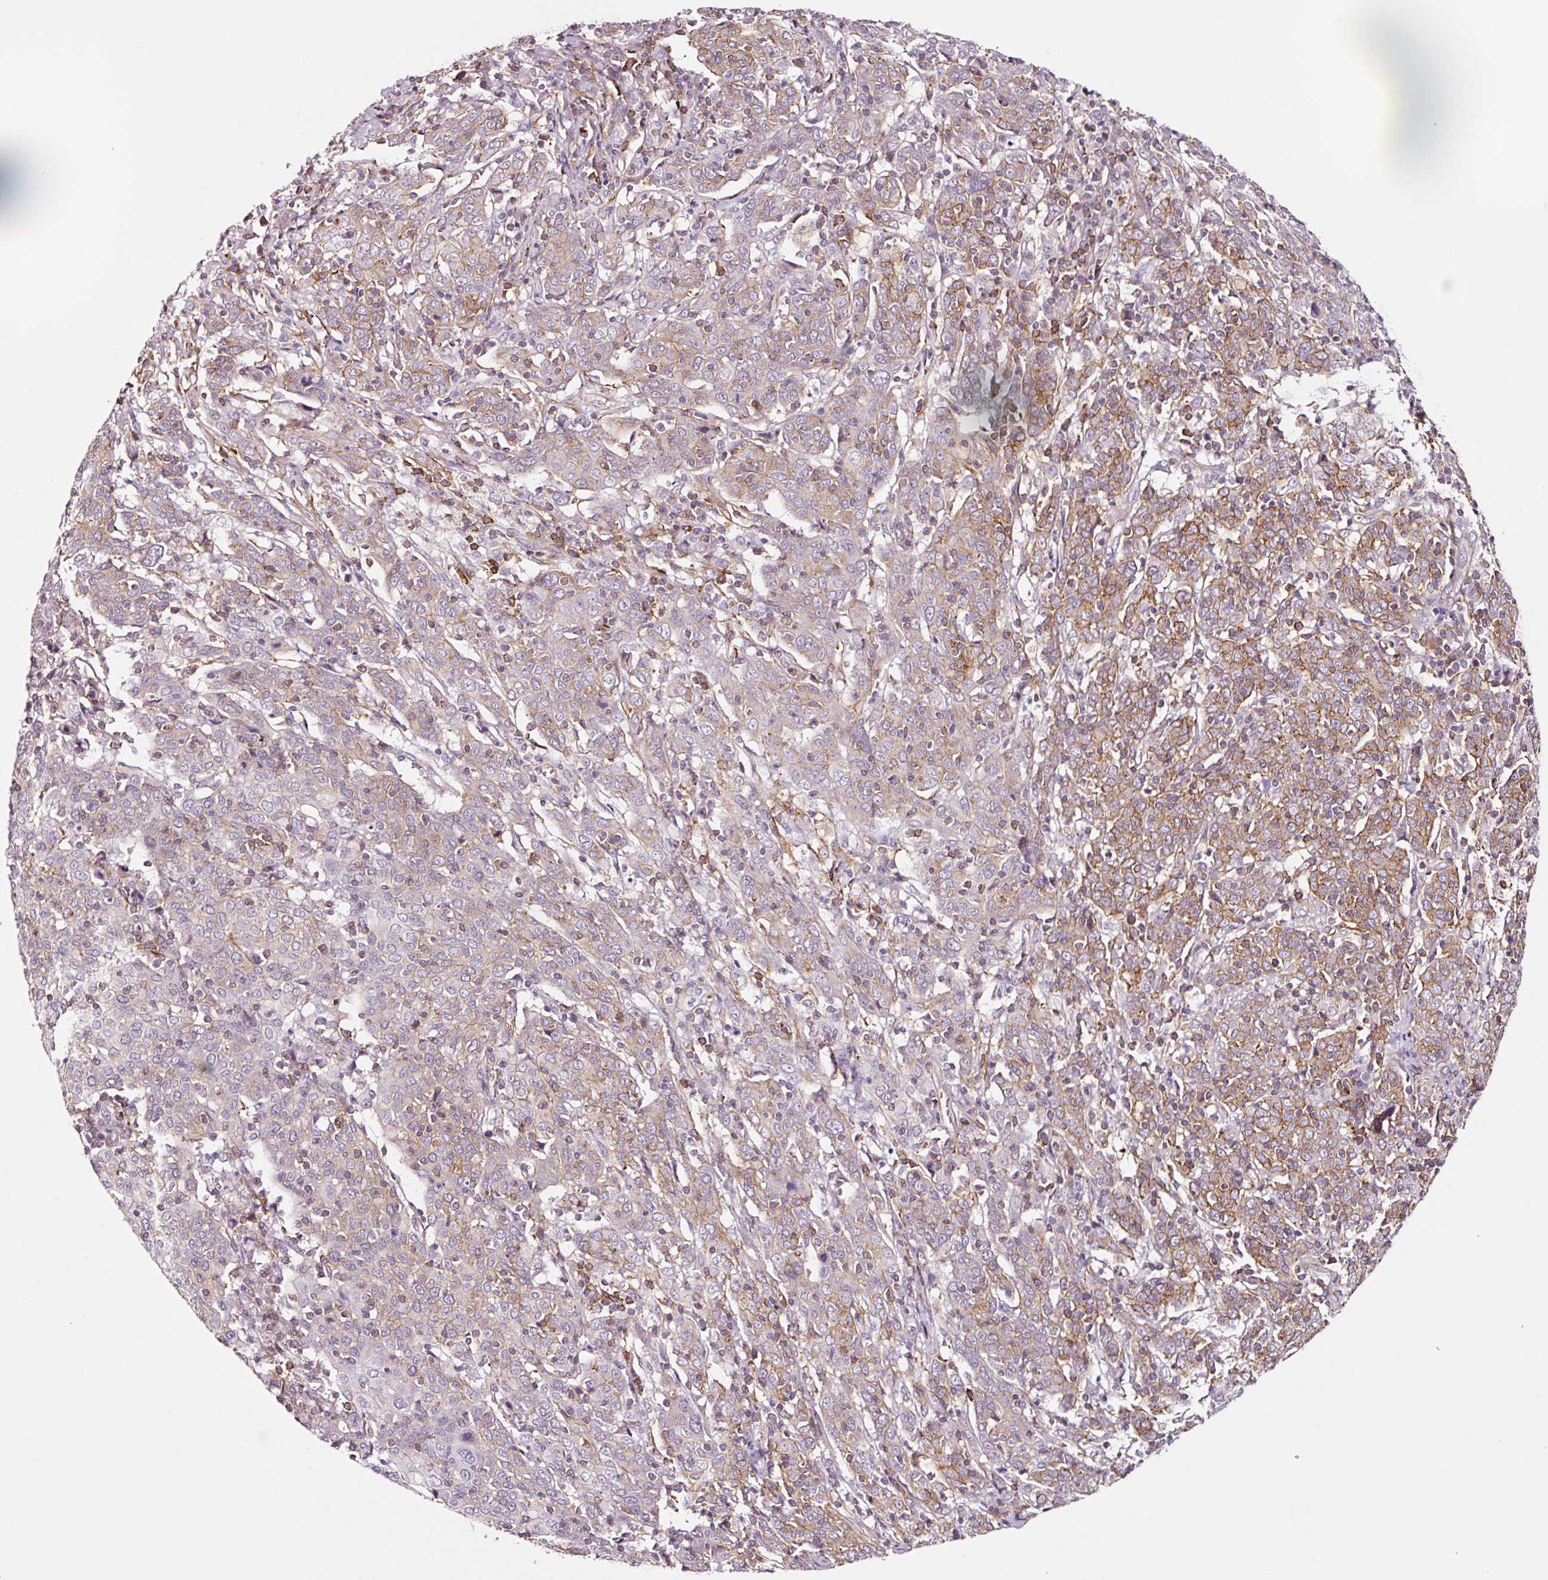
{"staining": {"intensity": "moderate", "quantity": "25%-75%", "location": "cytoplasmic/membranous"}, "tissue": "cervical cancer", "cell_type": "Tumor cells", "image_type": "cancer", "snomed": [{"axis": "morphology", "description": "Squamous cell carcinoma, NOS"}, {"axis": "topography", "description": "Cervix"}], "caption": "Moderate cytoplasmic/membranous staining for a protein is identified in about 25%-75% of tumor cells of cervical cancer using immunohistochemistry (IHC).", "gene": "ADD3", "patient": {"sex": "female", "age": 67}}